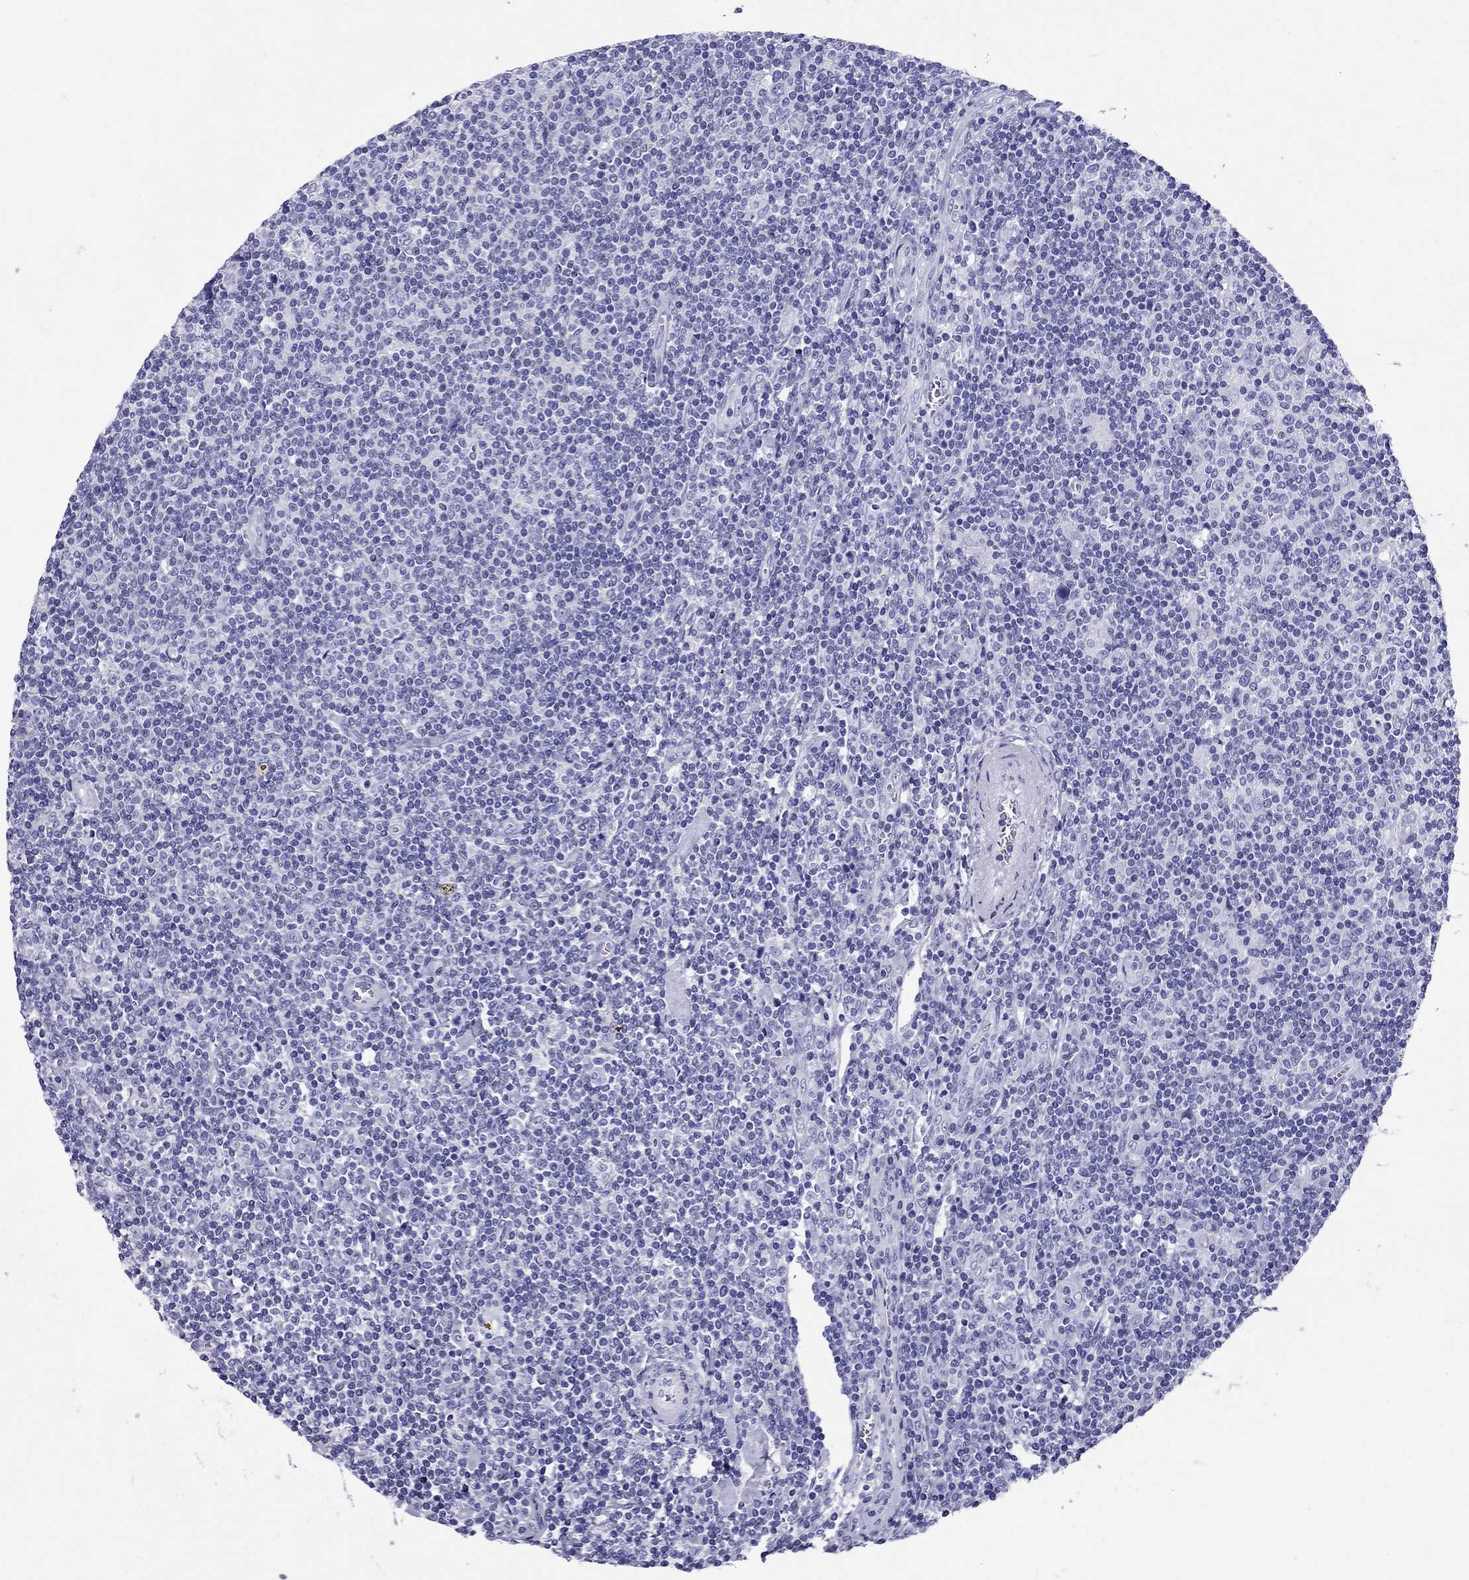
{"staining": {"intensity": "negative", "quantity": "none", "location": "none"}, "tissue": "lymphoma", "cell_type": "Tumor cells", "image_type": "cancer", "snomed": [{"axis": "morphology", "description": "Hodgkin's disease, NOS"}, {"axis": "topography", "description": "Lymph node"}], "caption": "IHC image of human Hodgkin's disease stained for a protein (brown), which shows no staining in tumor cells.", "gene": "AVPR1B", "patient": {"sex": "male", "age": 40}}